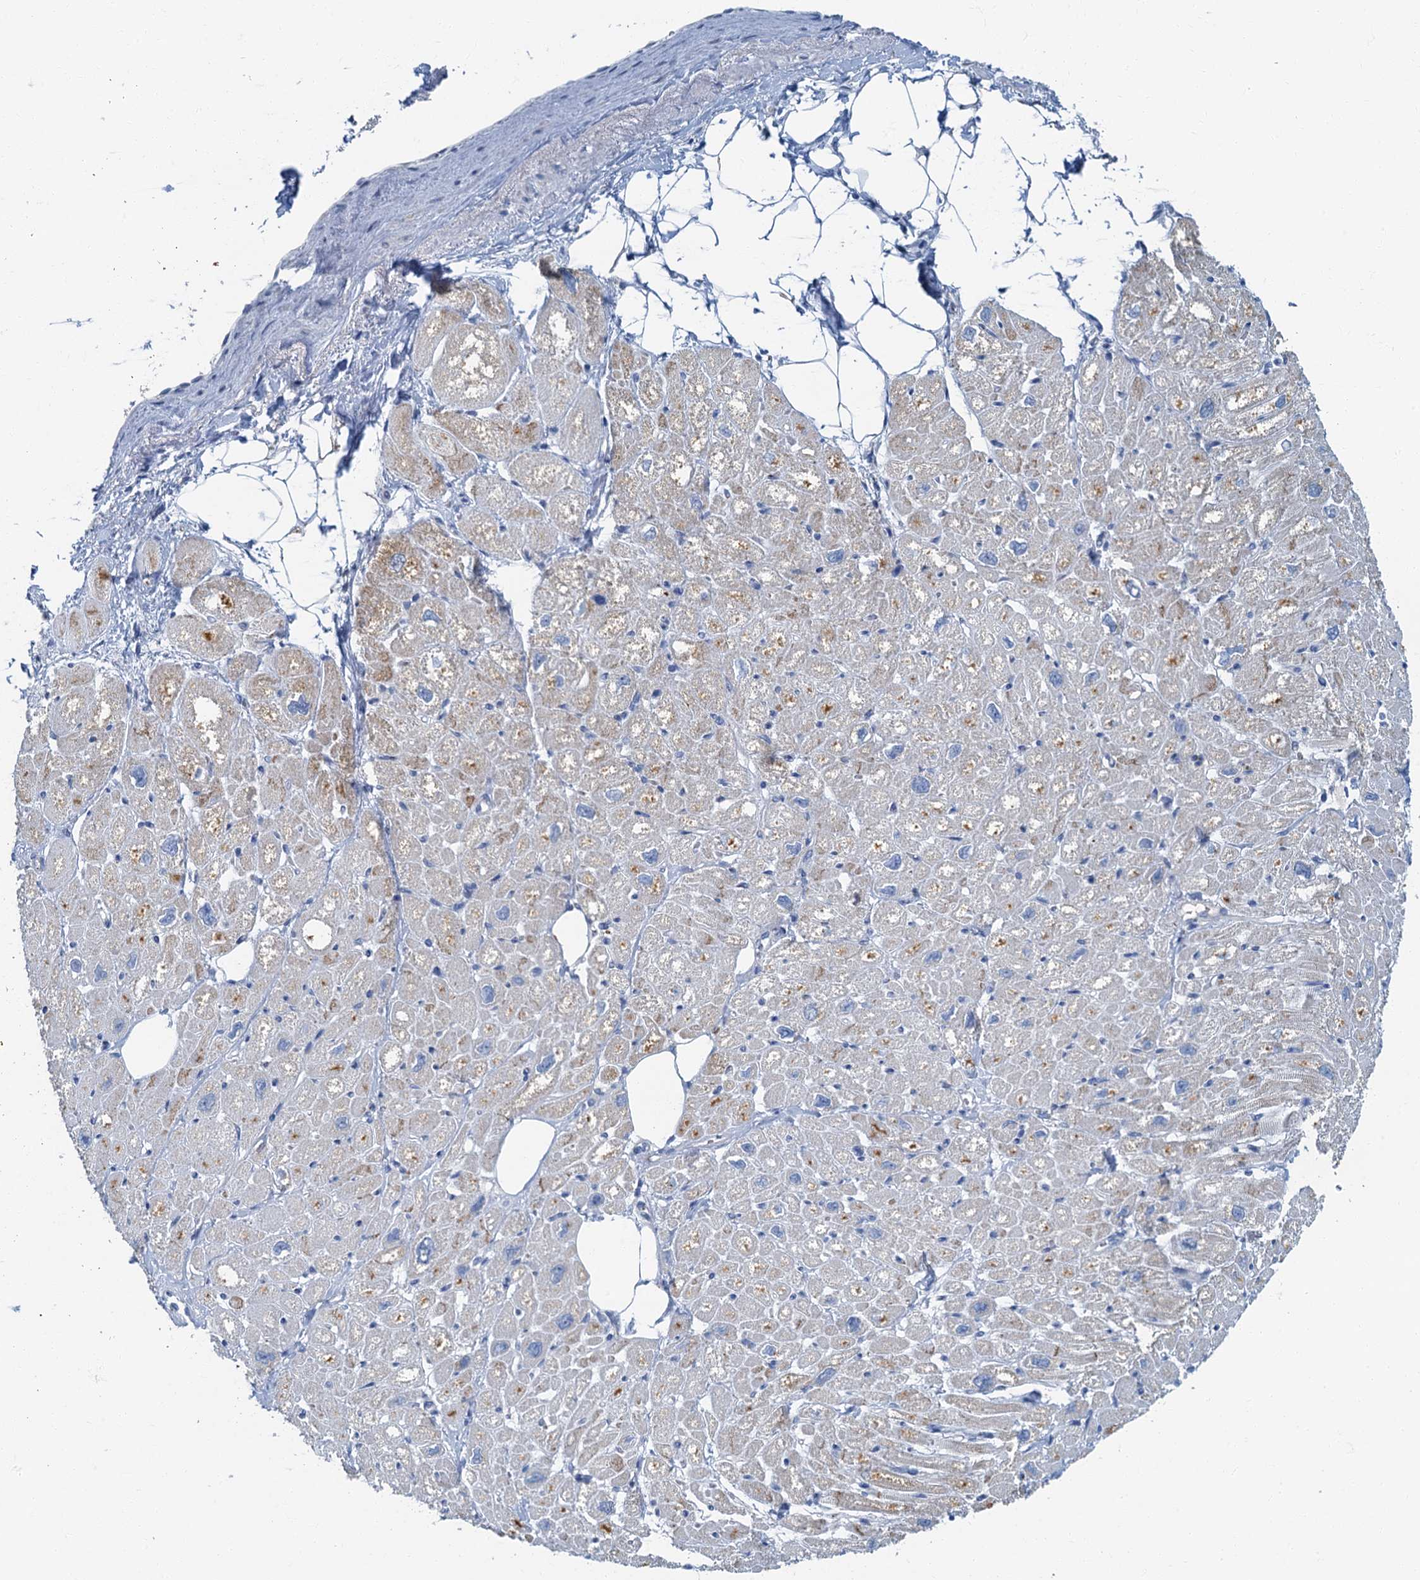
{"staining": {"intensity": "moderate", "quantity": "25%-75%", "location": "cytoplasmic/membranous"}, "tissue": "heart muscle", "cell_type": "Cardiomyocytes", "image_type": "normal", "snomed": [{"axis": "morphology", "description": "Normal tissue, NOS"}, {"axis": "topography", "description": "Heart"}], "caption": "Immunohistochemistry (IHC) photomicrograph of benign human heart muscle stained for a protein (brown), which exhibits medium levels of moderate cytoplasmic/membranous positivity in approximately 25%-75% of cardiomyocytes.", "gene": "LYPD3", "patient": {"sex": "male", "age": 50}}